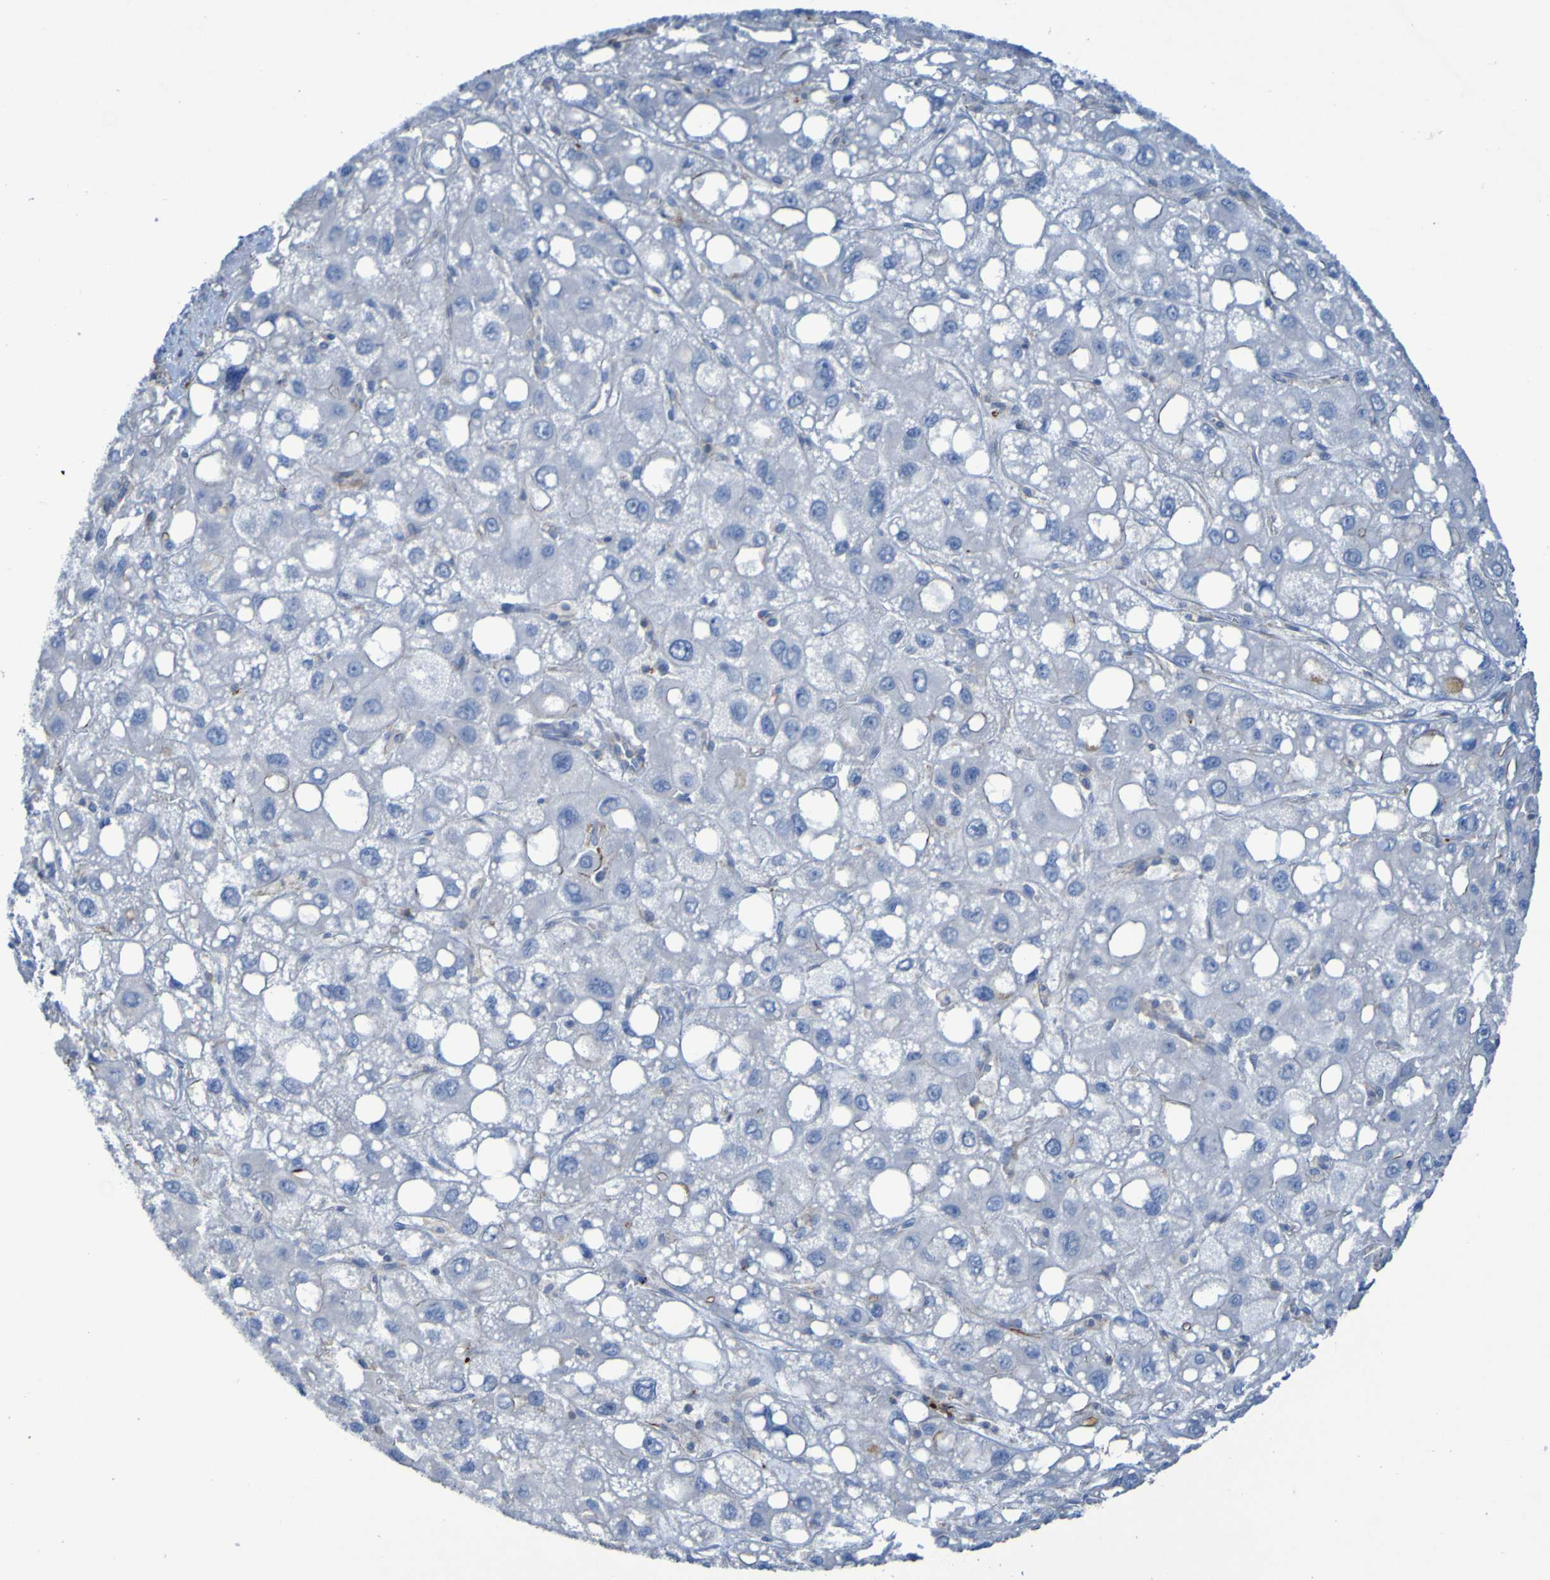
{"staining": {"intensity": "negative", "quantity": "none", "location": "none"}, "tissue": "liver cancer", "cell_type": "Tumor cells", "image_type": "cancer", "snomed": [{"axis": "morphology", "description": "Carcinoma, Hepatocellular, NOS"}, {"axis": "topography", "description": "Liver"}], "caption": "Tumor cells are negative for protein expression in human liver cancer.", "gene": "RNF182", "patient": {"sex": "male", "age": 55}}